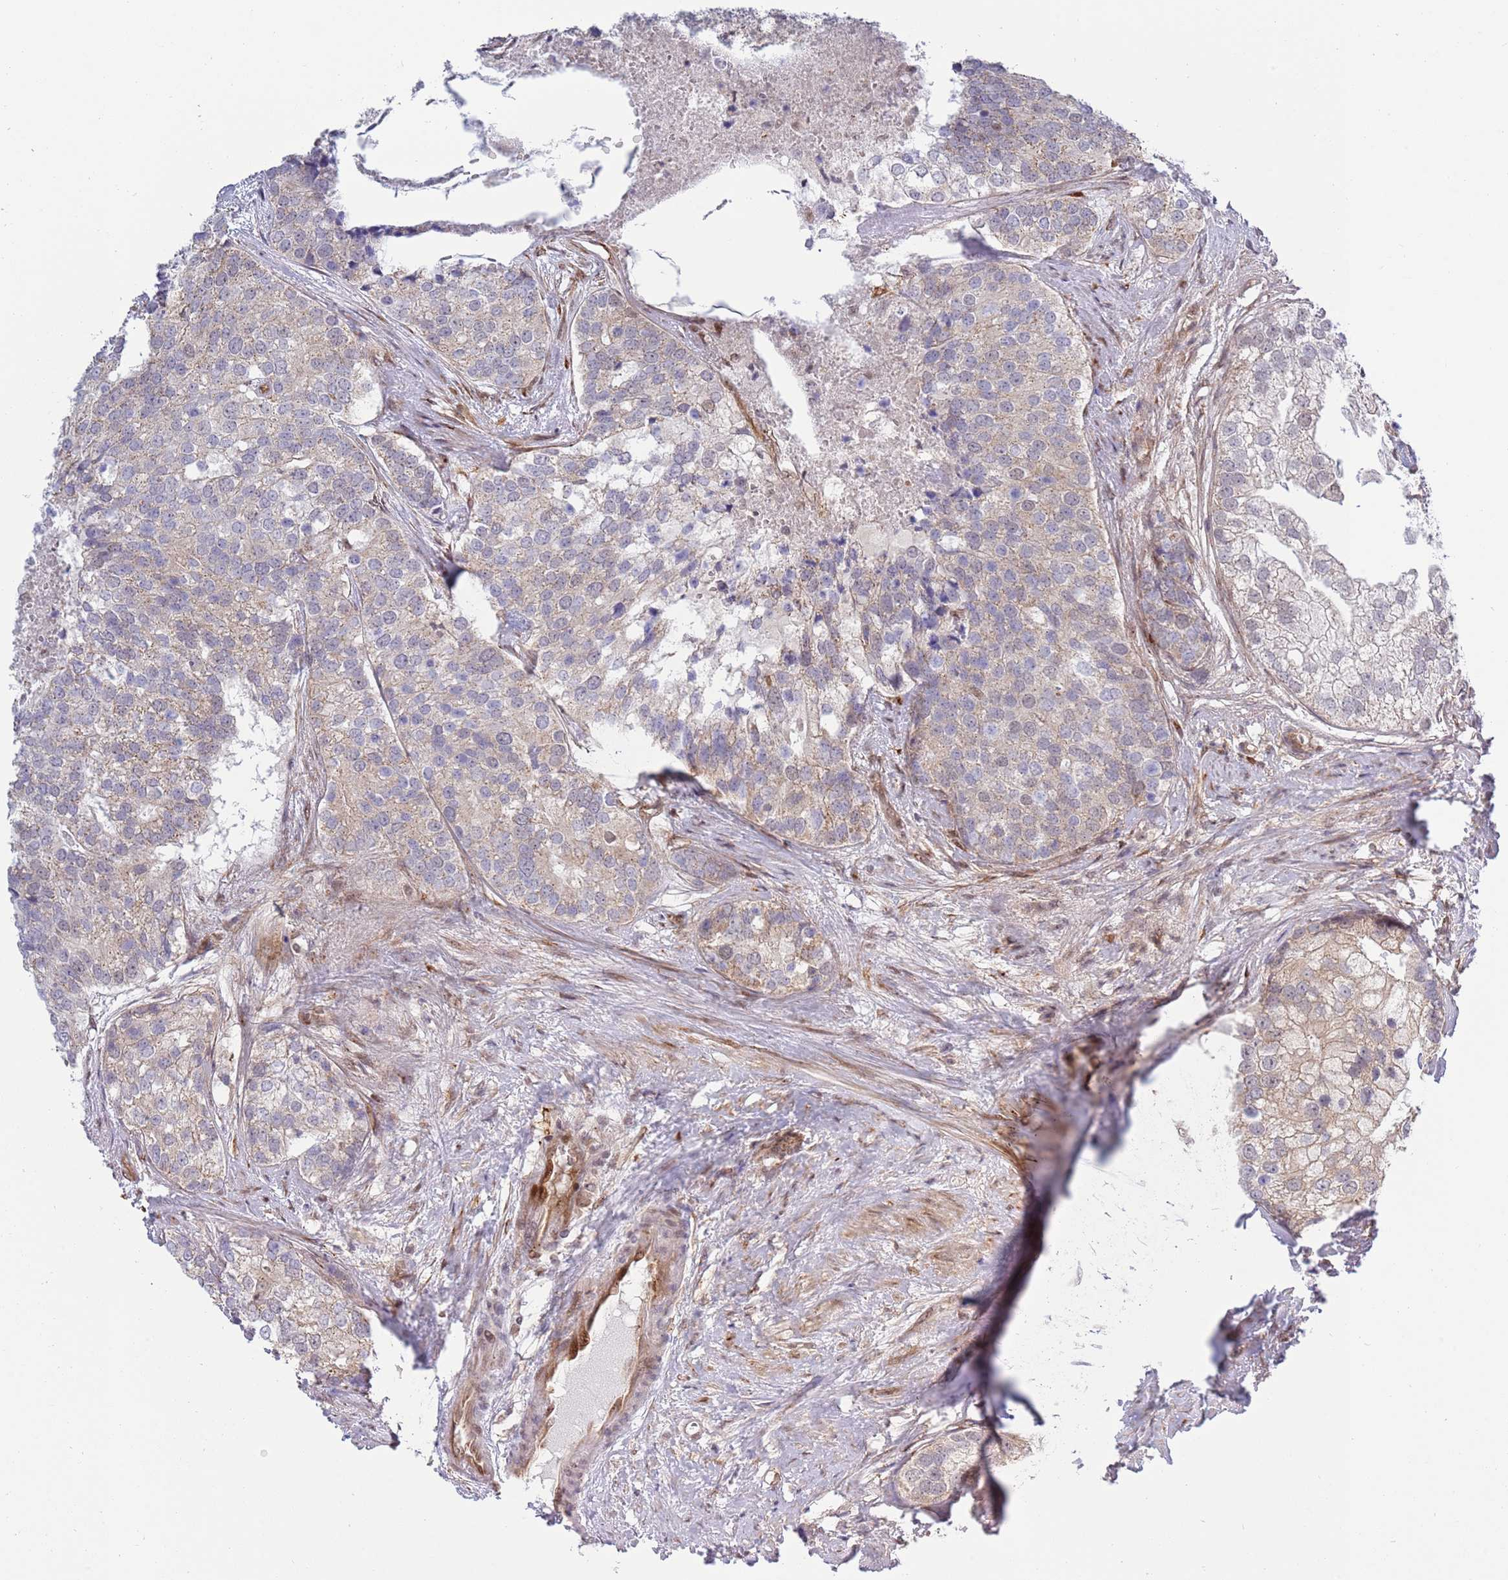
{"staining": {"intensity": "negative", "quantity": "none", "location": "none"}, "tissue": "prostate cancer", "cell_type": "Tumor cells", "image_type": "cancer", "snomed": [{"axis": "morphology", "description": "Adenocarcinoma, High grade"}, {"axis": "topography", "description": "Prostate"}], "caption": "This is an IHC photomicrograph of adenocarcinoma (high-grade) (prostate). There is no expression in tumor cells.", "gene": "TBX10", "patient": {"sex": "male", "age": 62}}